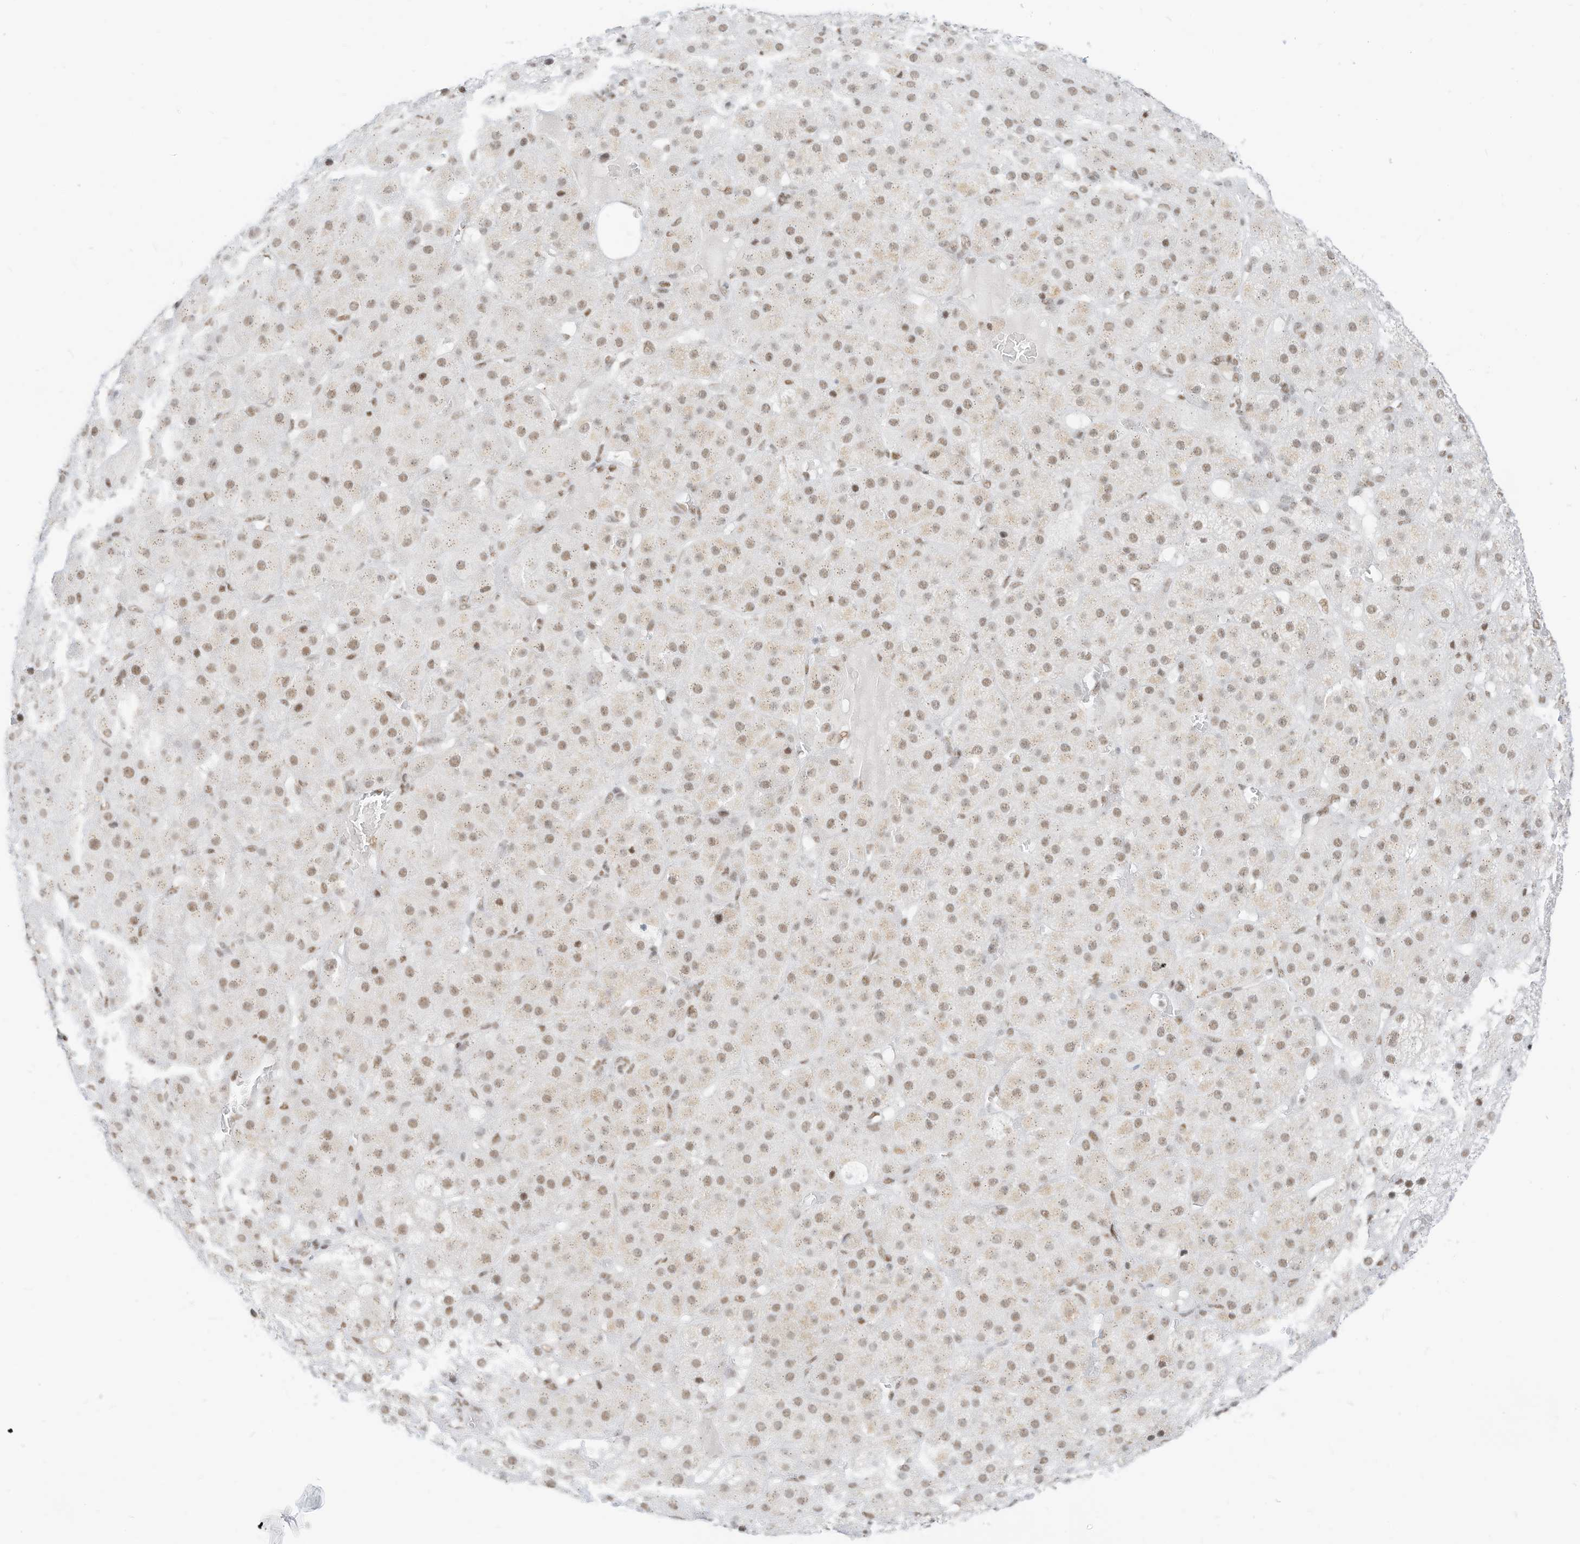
{"staining": {"intensity": "weak", "quantity": ">75%", "location": "nuclear"}, "tissue": "adrenal gland", "cell_type": "Glandular cells", "image_type": "normal", "snomed": [{"axis": "morphology", "description": "Normal tissue, NOS"}, {"axis": "topography", "description": "Adrenal gland"}], "caption": "High-power microscopy captured an IHC photomicrograph of unremarkable adrenal gland, revealing weak nuclear expression in approximately >75% of glandular cells. The protein is stained brown, and the nuclei are stained in blue (DAB IHC with brightfield microscopy, high magnification).", "gene": "SMARCA2", "patient": {"sex": "female", "age": 57}}